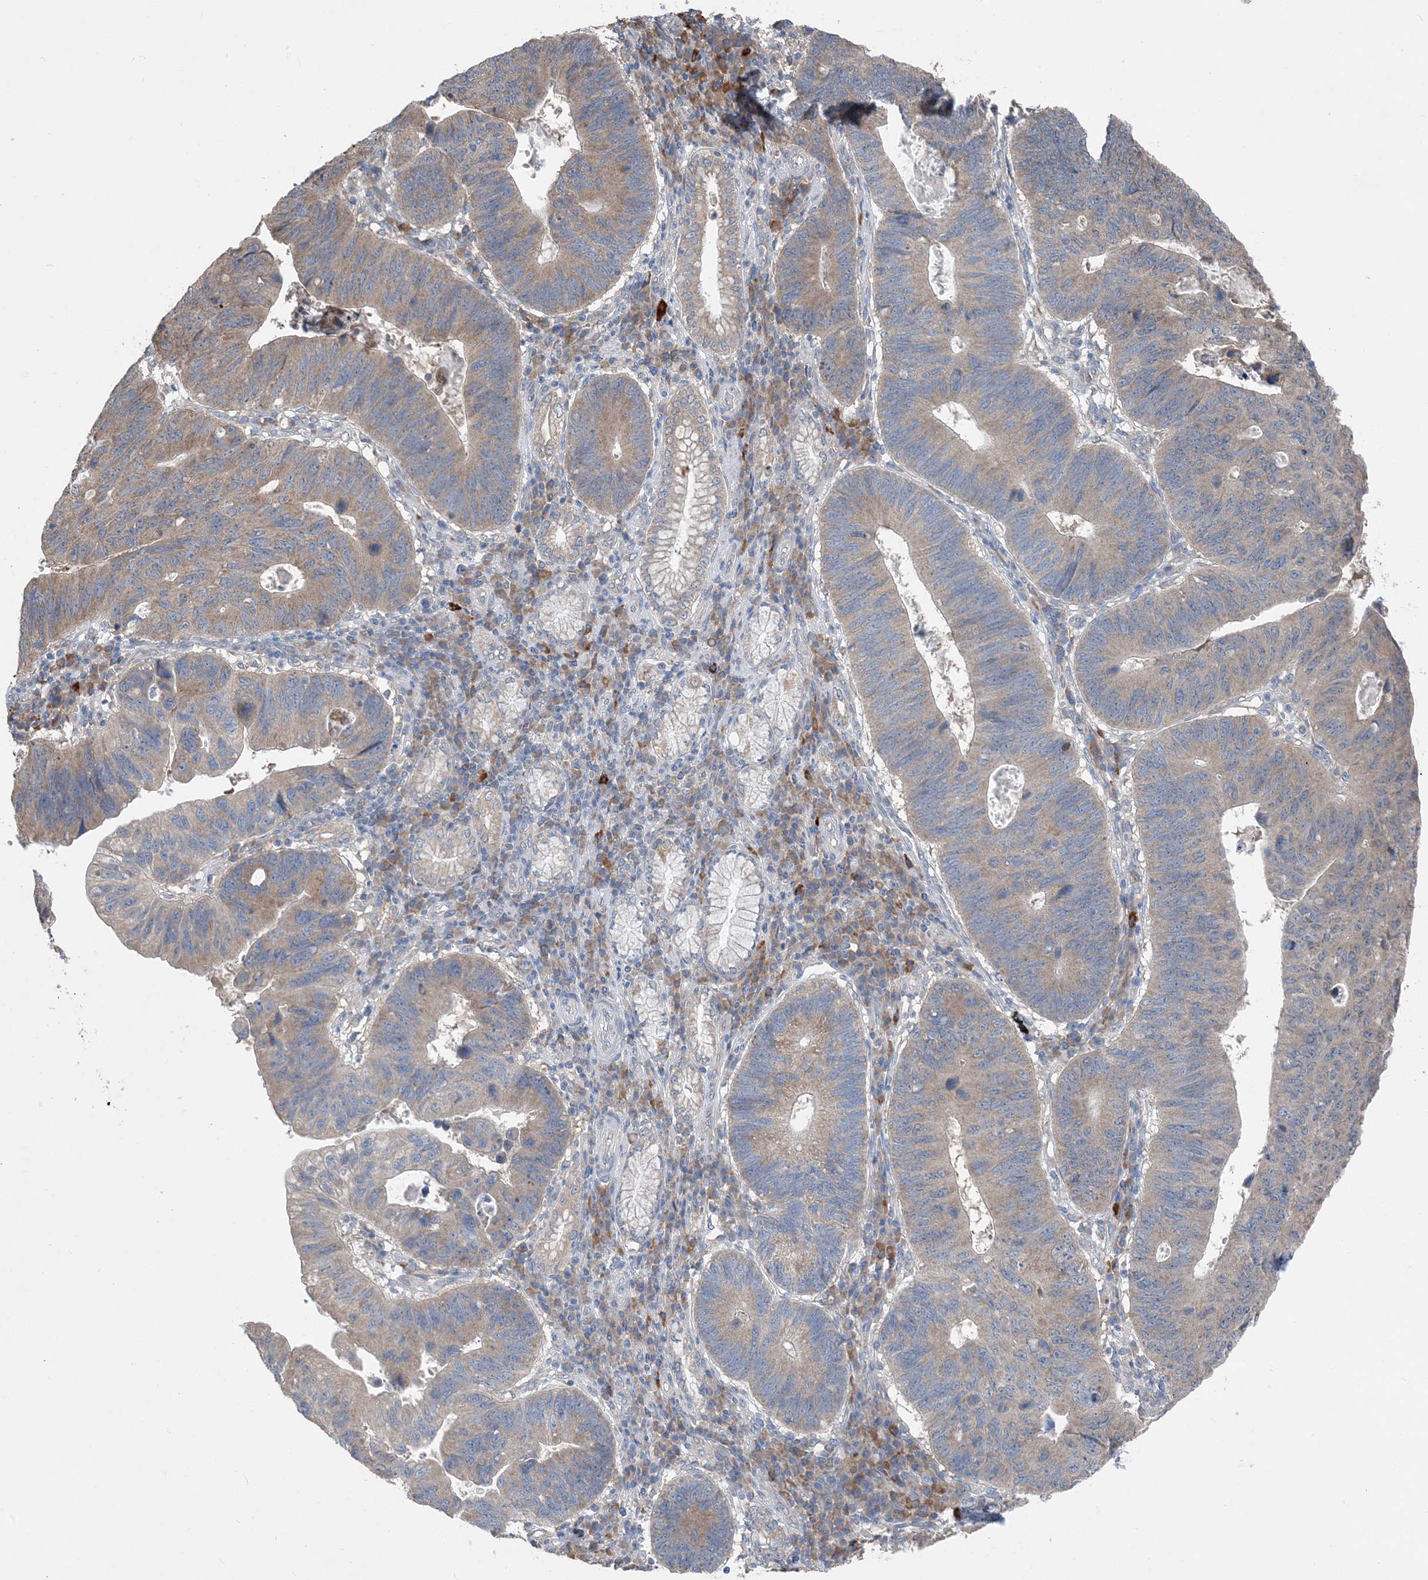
{"staining": {"intensity": "moderate", "quantity": "25%-75%", "location": "cytoplasmic/membranous"}, "tissue": "stomach cancer", "cell_type": "Tumor cells", "image_type": "cancer", "snomed": [{"axis": "morphology", "description": "Adenocarcinoma, NOS"}, {"axis": "topography", "description": "Stomach"}], "caption": "Immunohistochemical staining of human stomach adenocarcinoma demonstrates medium levels of moderate cytoplasmic/membranous positivity in about 25%-75% of tumor cells. (Brightfield microscopy of DAB IHC at high magnification).", "gene": "DHX30", "patient": {"sex": "male", "age": 59}}